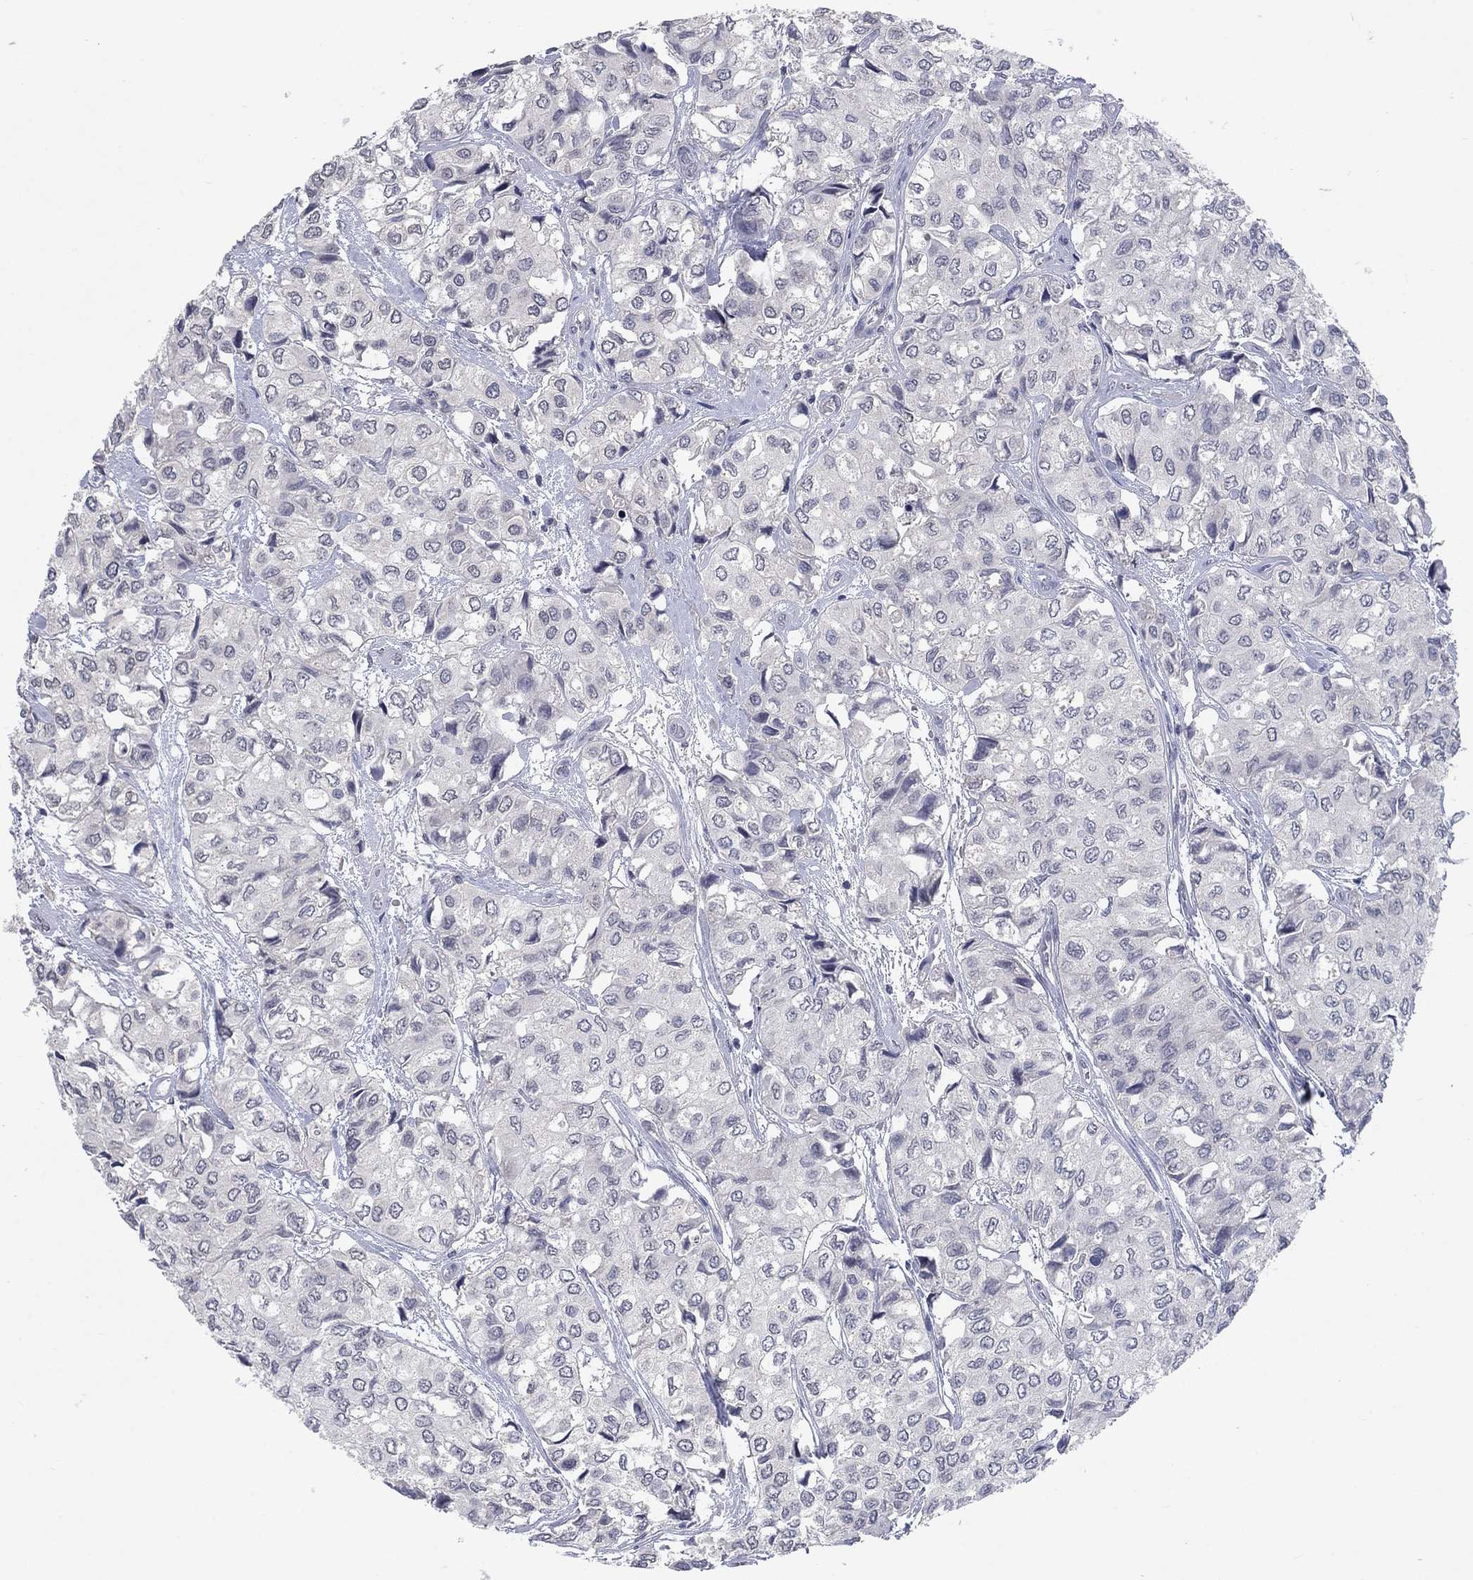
{"staining": {"intensity": "negative", "quantity": "none", "location": "none"}, "tissue": "urothelial cancer", "cell_type": "Tumor cells", "image_type": "cancer", "snomed": [{"axis": "morphology", "description": "Urothelial carcinoma, High grade"}, {"axis": "topography", "description": "Urinary bladder"}], "caption": "Tumor cells show no significant staining in high-grade urothelial carcinoma.", "gene": "SPATA33", "patient": {"sex": "male", "age": 73}}